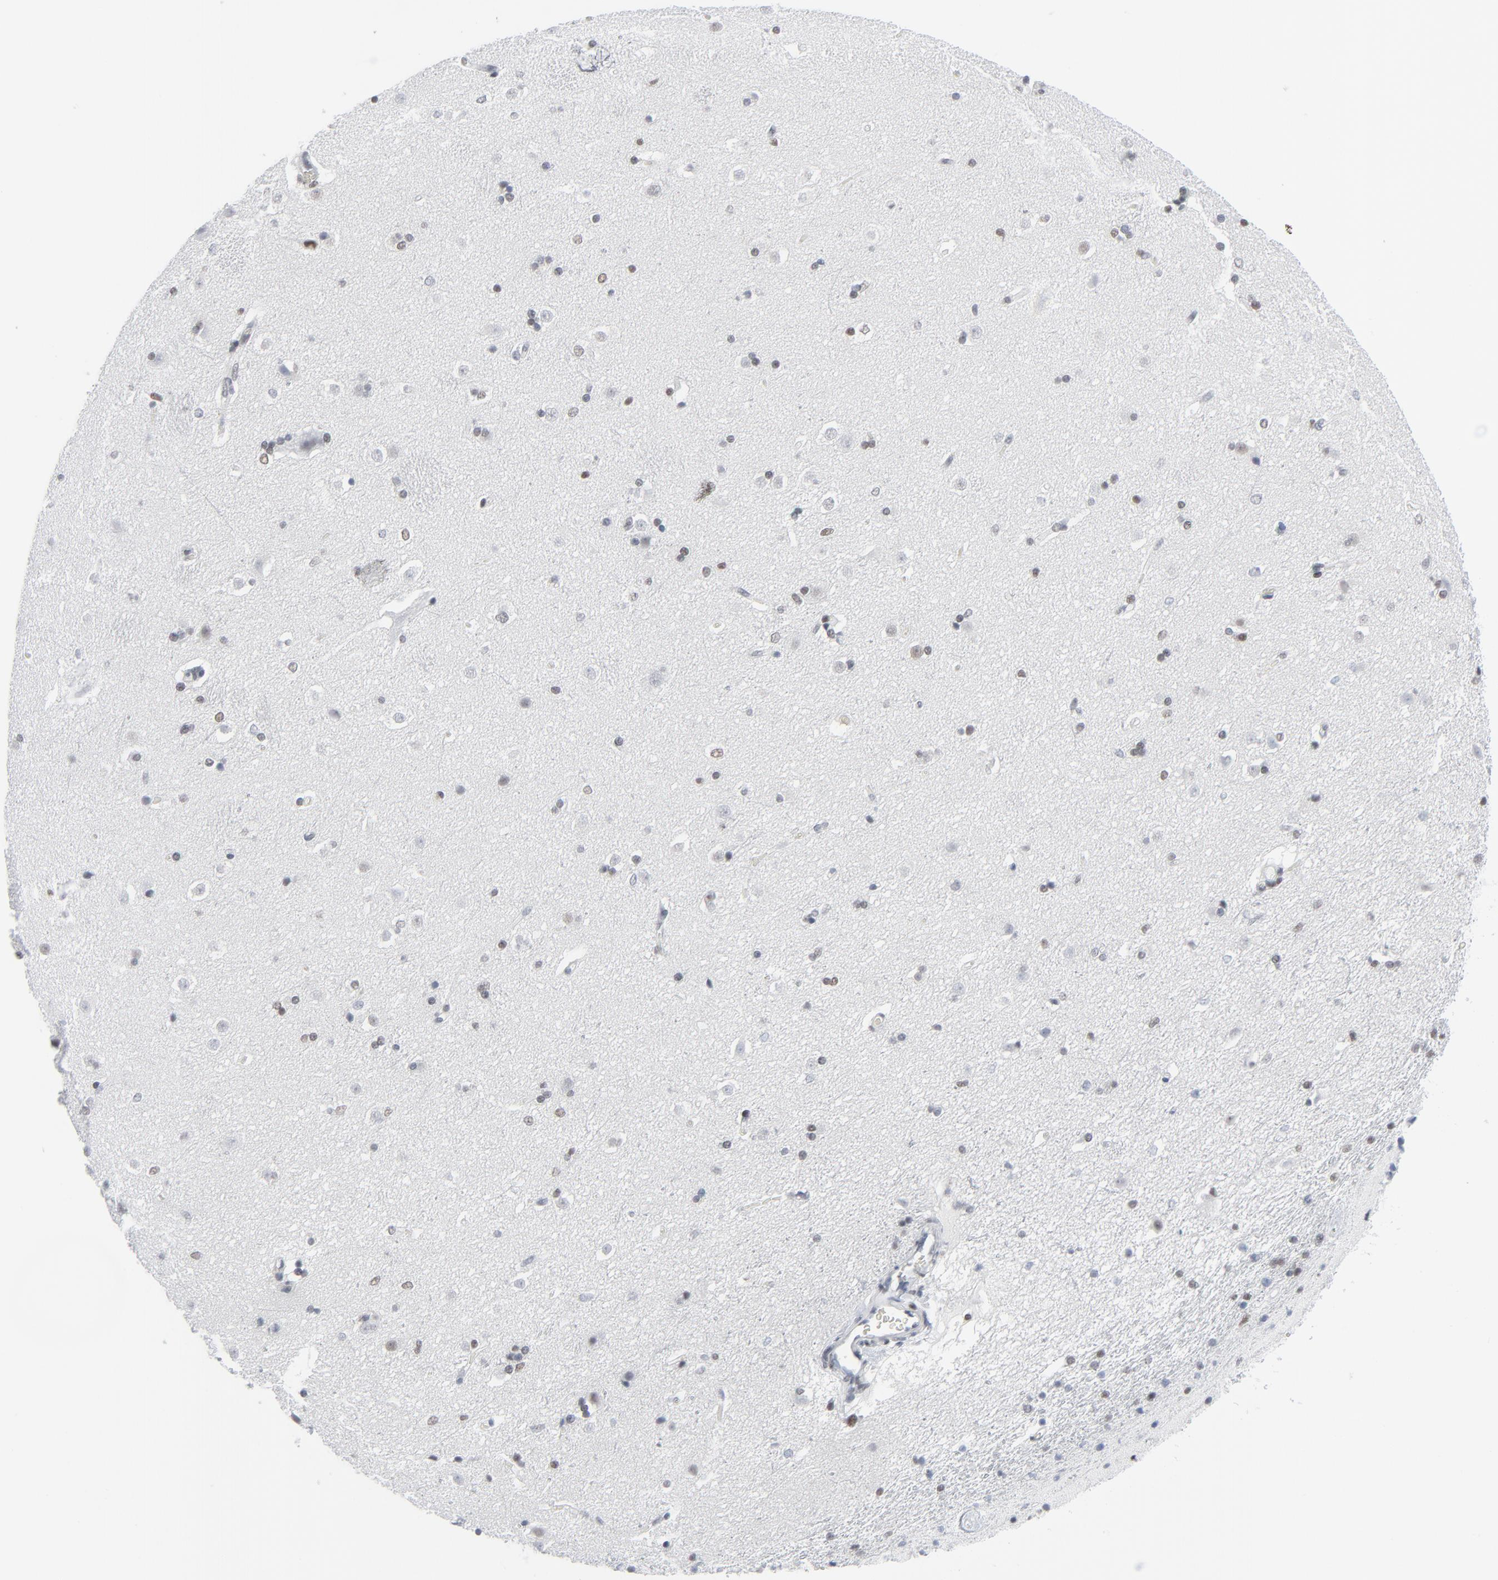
{"staining": {"intensity": "weak", "quantity": "25%-75%", "location": "nuclear"}, "tissue": "caudate", "cell_type": "Glial cells", "image_type": "normal", "snomed": [{"axis": "morphology", "description": "Normal tissue, NOS"}, {"axis": "topography", "description": "Lateral ventricle wall"}], "caption": "A low amount of weak nuclear staining is seen in approximately 25%-75% of glial cells in unremarkable caudate. (IHC, brightfield microscopy, high magnification).", "gene": "SIRT1", "patient": {"sex": "female", "age": 19}}